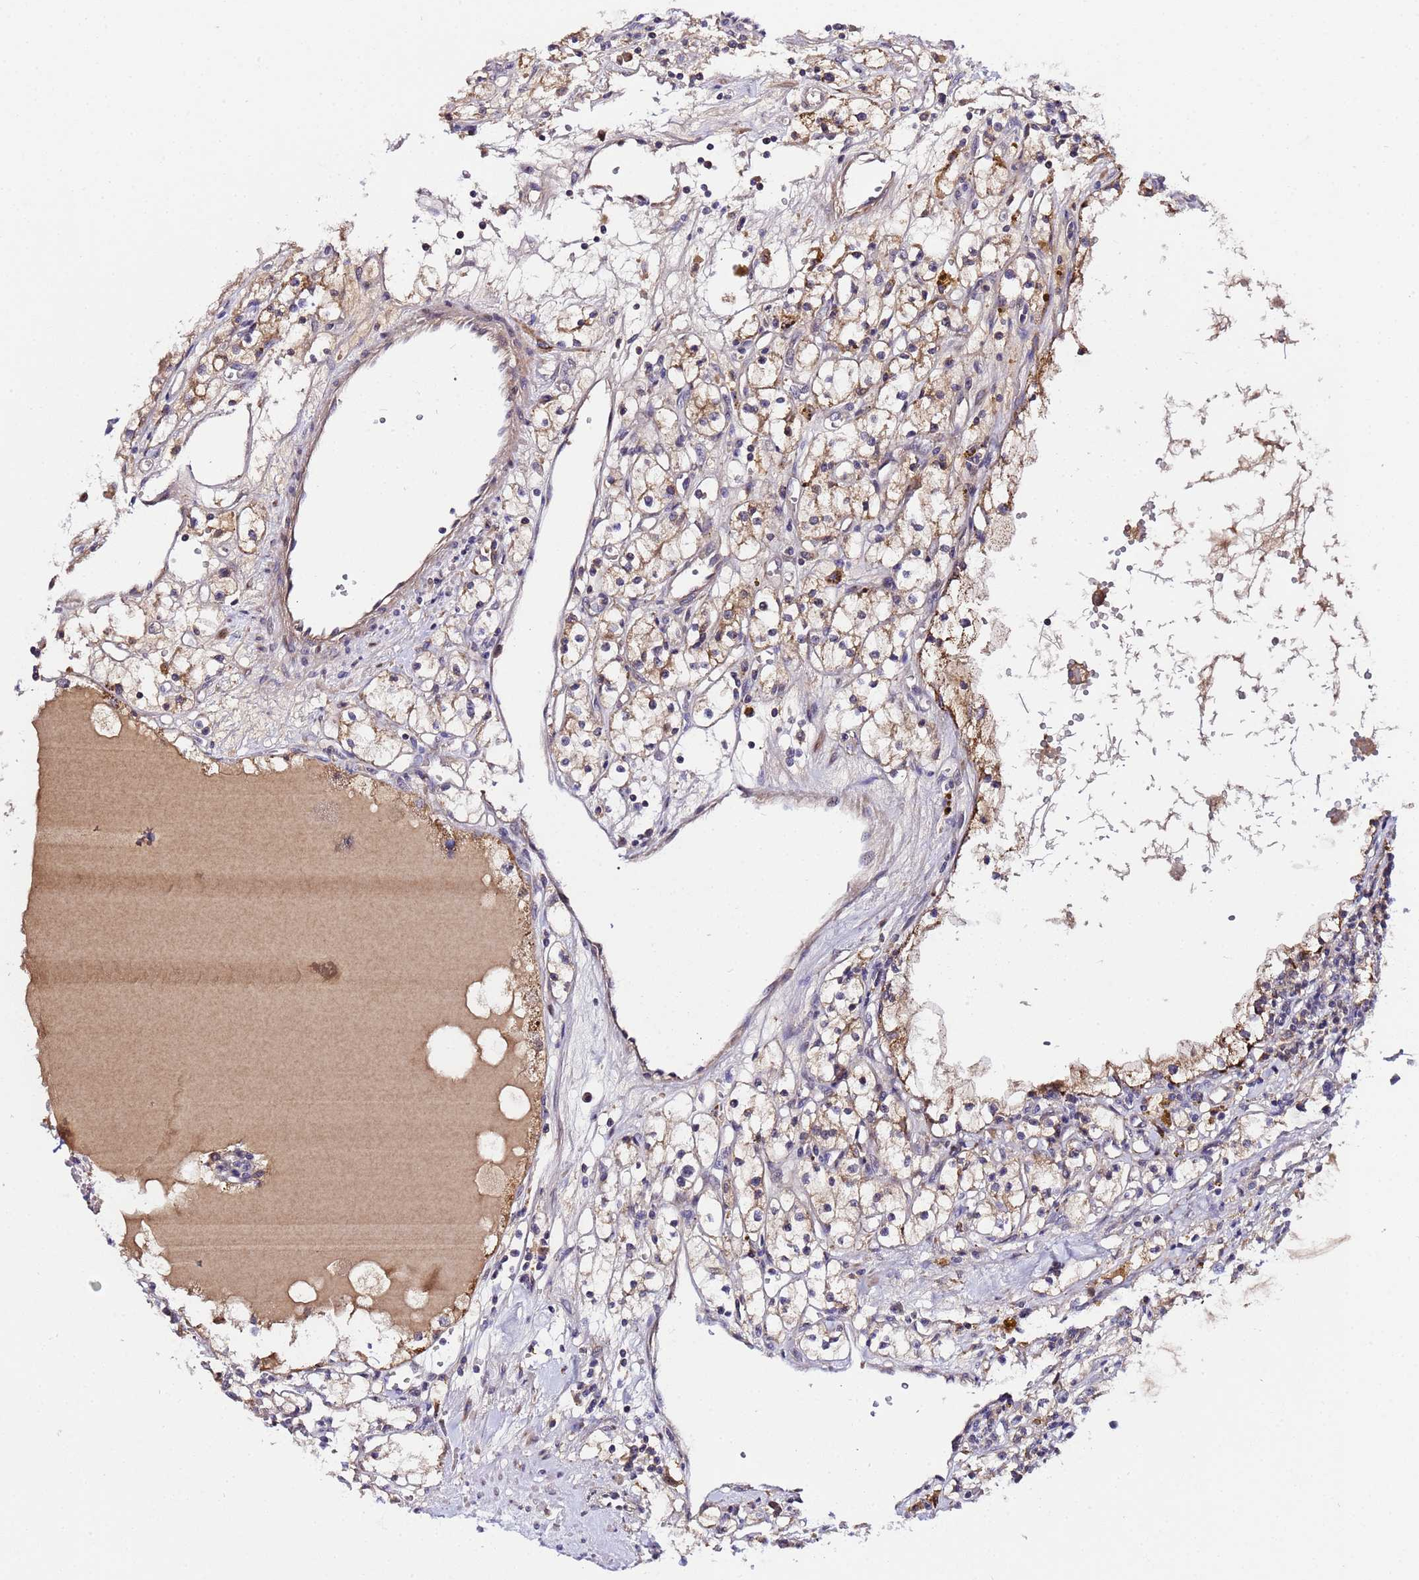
{"staining": {"intensity": "weak", "quantity": "25%-75%", "location": "cytoplasmic/membranous"}, "tissue": "renal cancer", "cell_type": "Tumor cells", "image_type": "cancer", "snomed": [{"axis": "morphology", "description": "Adenocarcinoma, NOS"}, {"axis": "topography", "description": "Kidney"}], "caption": "Brown immunohistochemical staining in human renal adenocarcinoma exhibits weak cytoplasmic/membranous staining in approximately 25%-75% of tumor cells. The staining was performed using DAB, with brown indicating positive protein expression. Nuclei are stained blue with hematoxylin.", "gene": "PLXDC2", "patient": {"sex": "male", "age": 56}}